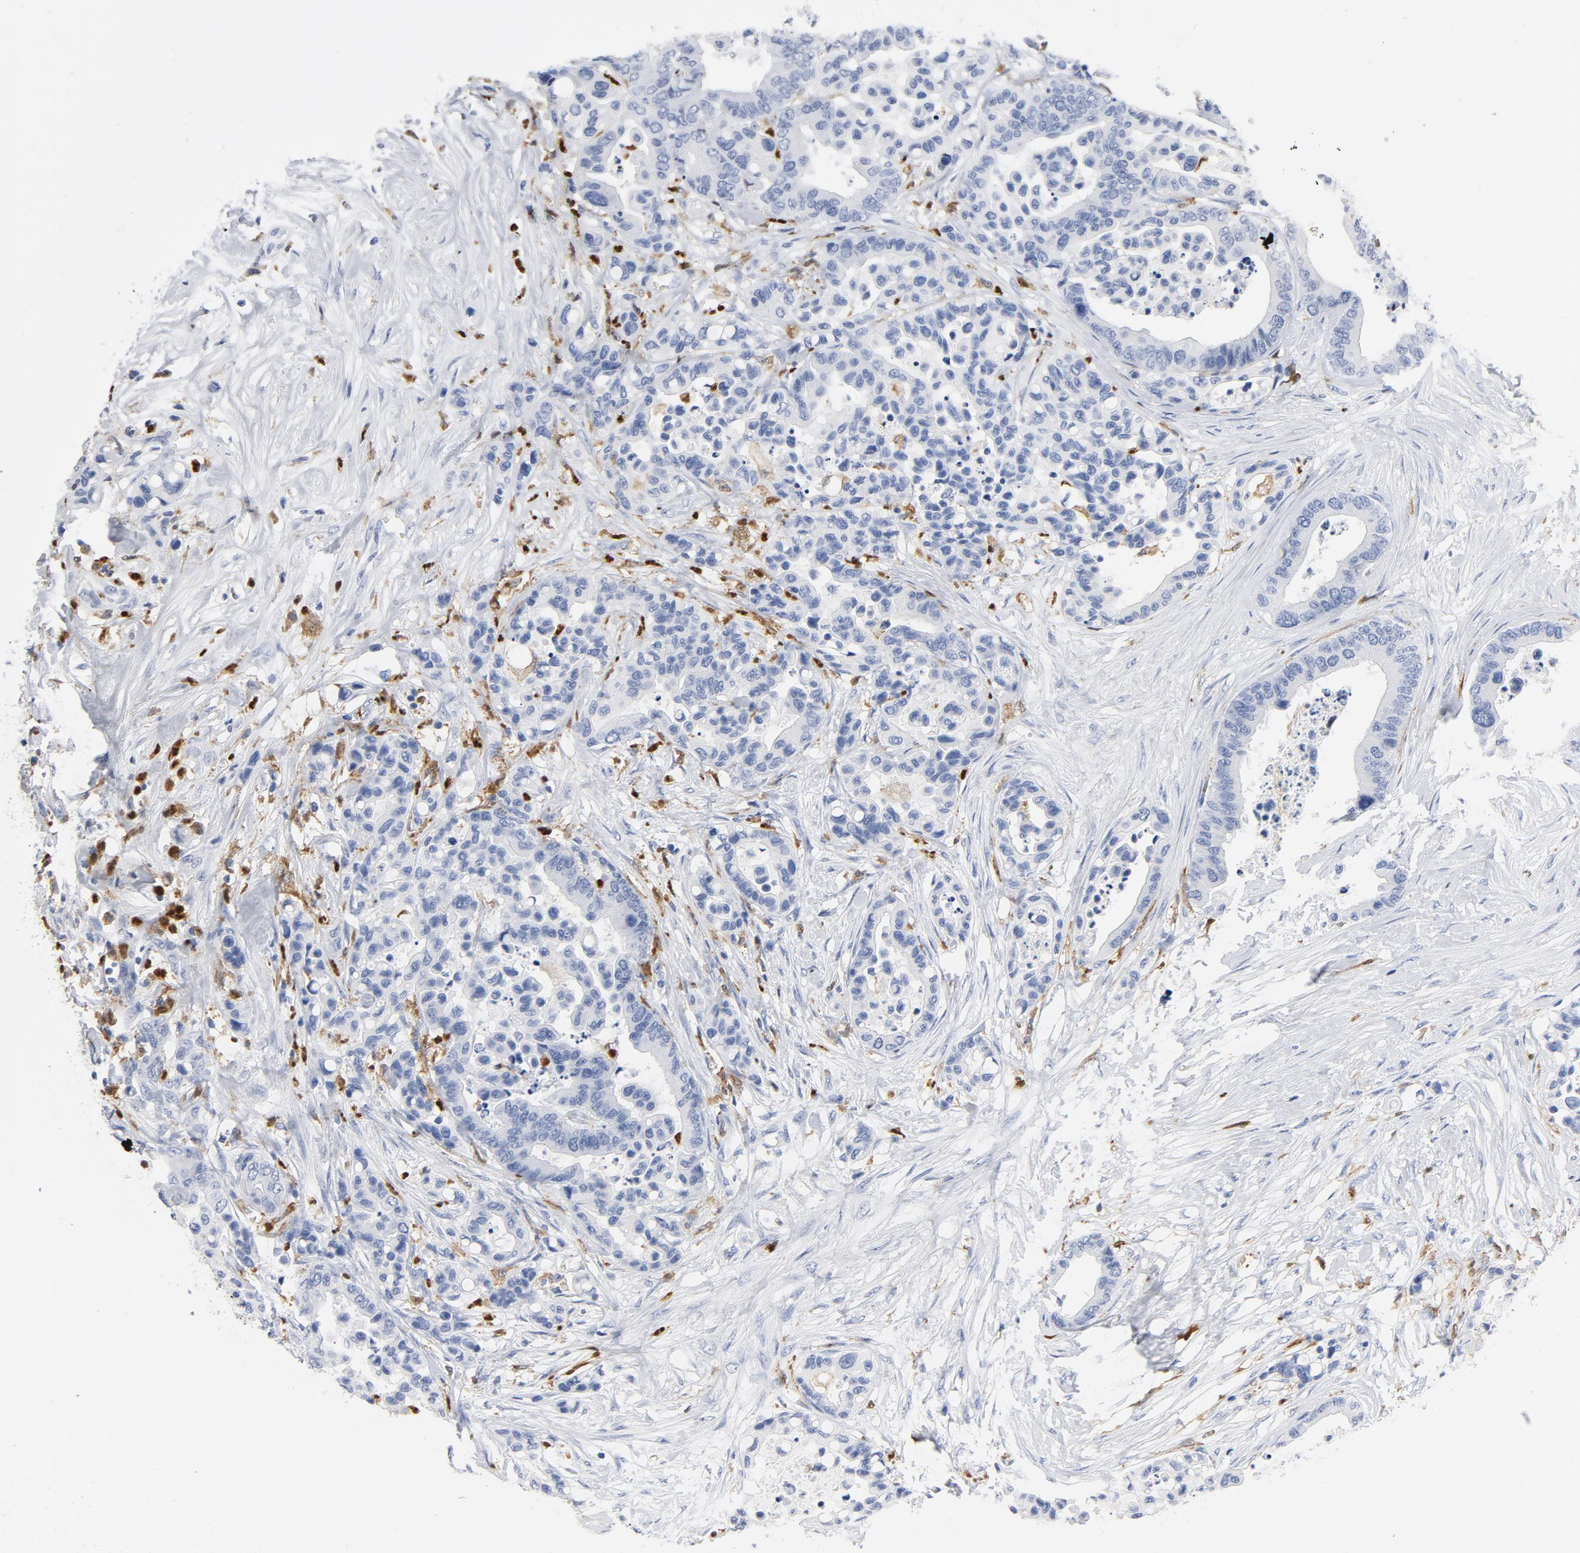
{"staining": {"intensity": "negative", "quantity": "none", "location": "none"}, "tissue": "colorectal cancer", "cell_type": "Tumor cells", "image_type": "cancer", "snomed": [{"axis": "morphology", "description": "Adenocarcinoma, NOS"}, {"axis": "topography", "description": "Colon"}], "caption": "Immunohistochemistry micrograph of human adenocarcinoma (colorectal) stained for a protein (brown), which exhibits no positivity in tumor cells.", "gene": "NCF1", "patient": {"sex": "male", "age": 82}}